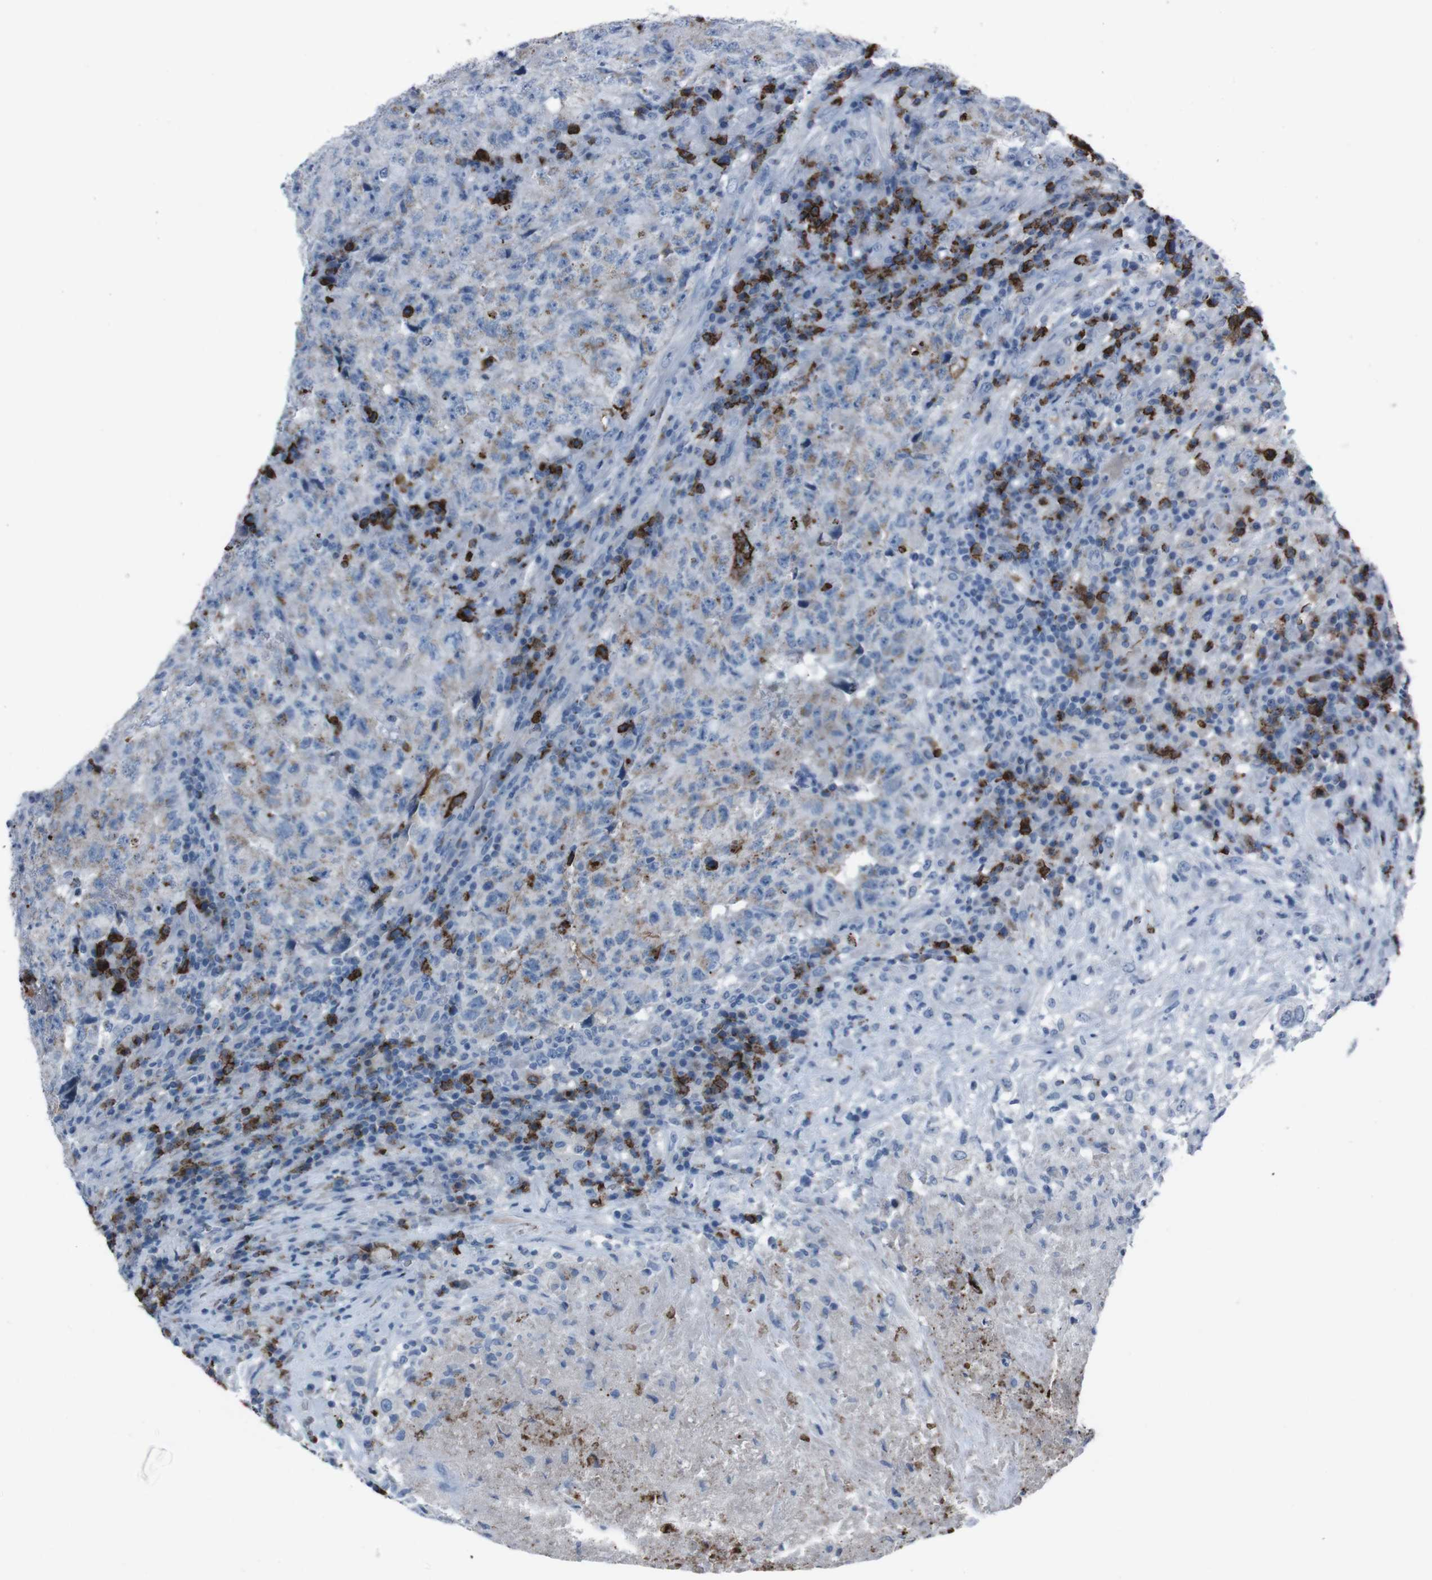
{"staining": {"intensity": "moderate", "quantity": "25%-75%", "location": "cytoplasmic/membranous"}, "tissue": "testis cancer", "cell_type": "Tumor cells", "image_type": "cancer", "snomed": [{"axis": "morphology", "description": "Necrosis, NOS"}, {"axis": "morphology", "description": "Carcinoma, Embryonal, NOS"}, {"axis": "topography", "description": "Testis"}], "caption": "The photomicrograph shows staining of testis embryonal carcinoma, revealing moderate cytoplasmic/membranous protein positivity (brown color) within tumor cells.", "gene": "ST6GAL1", "patient": {"sex": "male", "age": 19}}